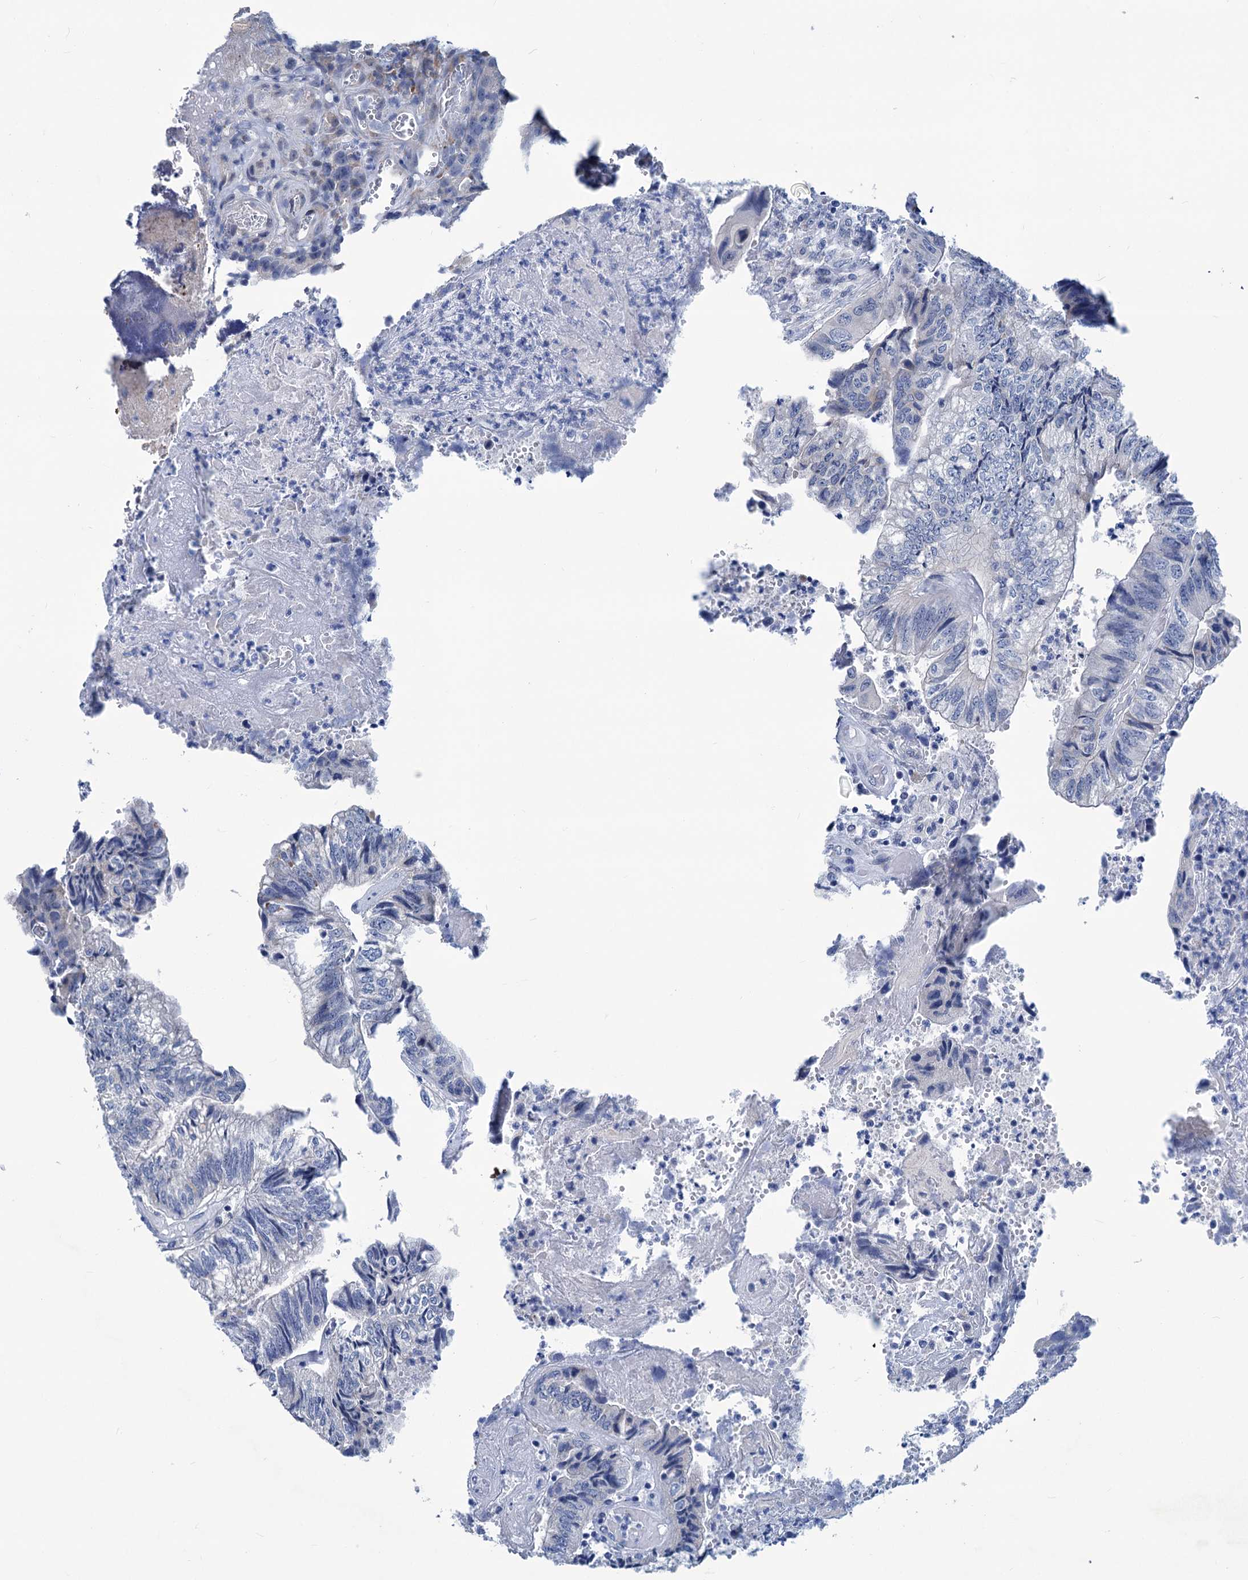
{"staining": {"intensity": "negative", "quantity": "none", "location": "none"}, "tissue": "colorectal cancer", "cell_type": "Tumor cells", "image_type": "cancer", "snomed": [{"axis": "morphology", "description": "Adenocarcinoma, NOS"}, {"axis": "topography", "description": "Colon"}], "caption": "IHC micrograph of colorectal cancer stained for a protein (brown), which displays no staining in tumor cells.", "gene": "NEU3", "patient": {"sex": "female", "age": 67}}